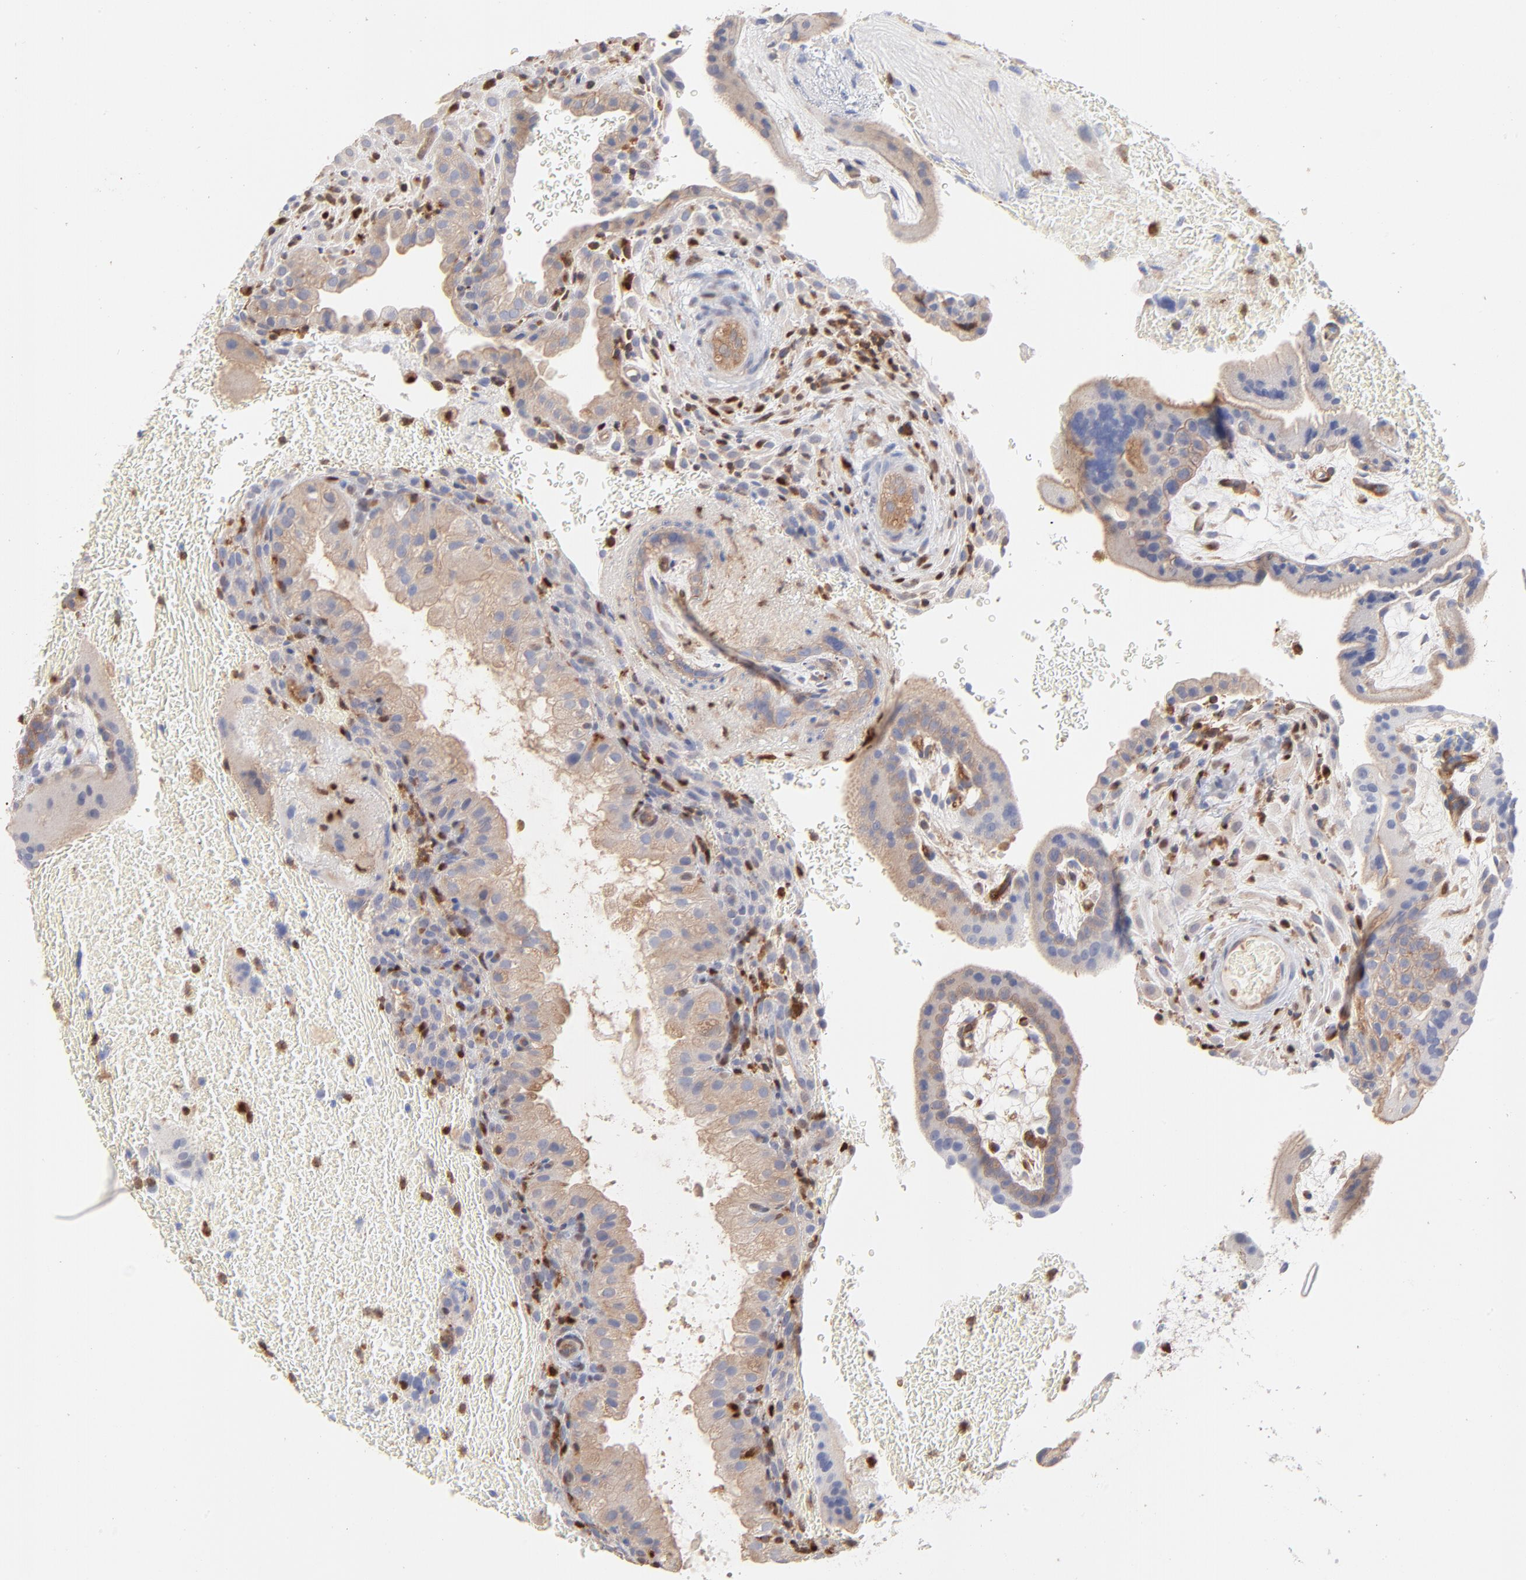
{"staining": {"intensity": "negative", "quantity": "none", "location": "none"}, "tissue": "placenta", "cell_type": "Decidual cells", "image_type": "normal", "snomed": [{"axis": "morphology", "description": "Normal tissue, NOS"}, {"axis": "topography", "description": "Placenta"}], "caption": "The histopathology image reveals no staining of decidual cells in benign placenta.", "gene": "ARHGEF6", "patient": {"sex": "female", "age": 19}}